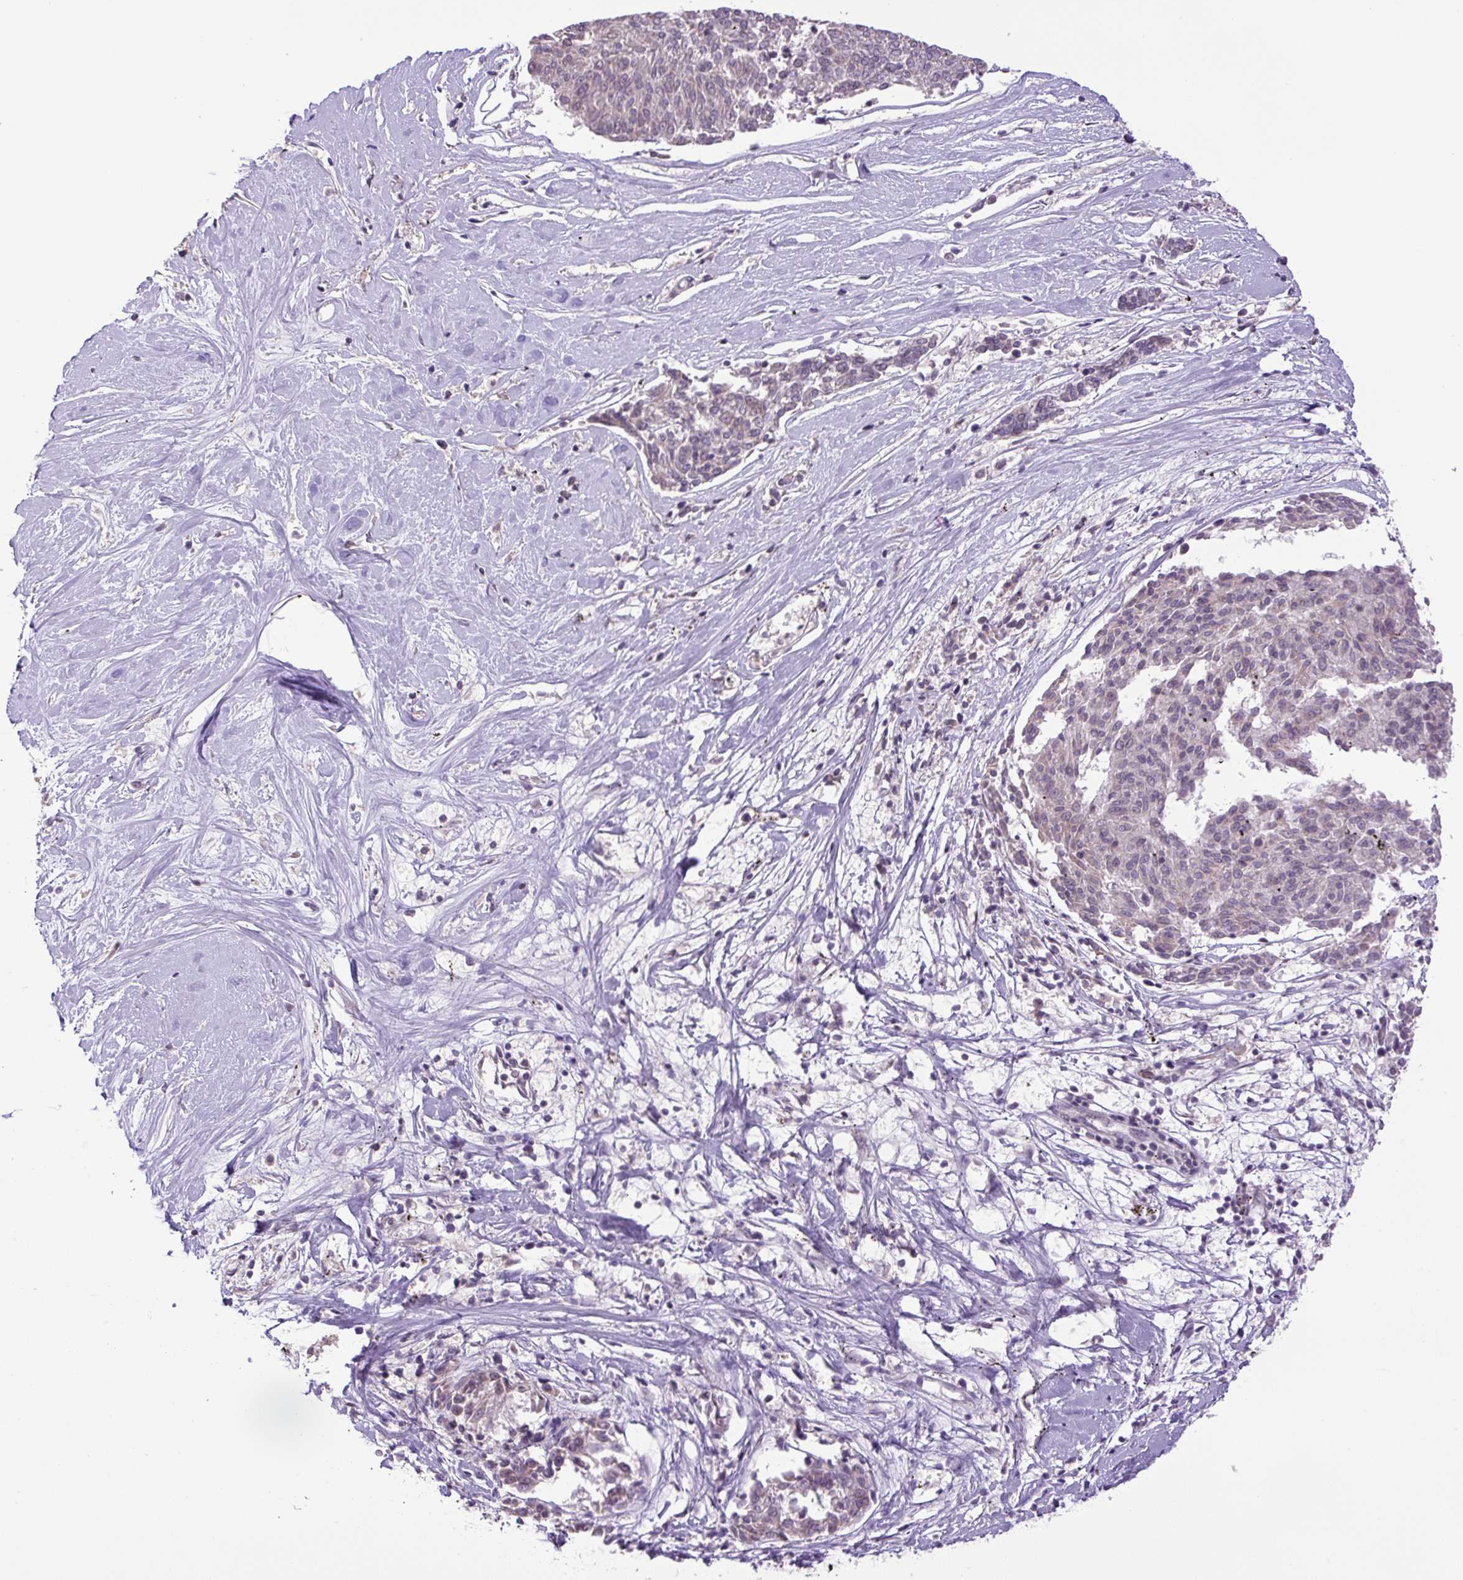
{"staining": {"intensity": "negative", "quantity": "none", "location": "none"}, "tissue": "melanoma", "cell_type": "Tumor cells", "image_type": "cancer", "snomed": [{"axis": "morphology", "description": "Malignant melanoma, NOS"}, {"axis": "topography", "description": "Skin"}], "caption": "Melanoma stained for a protein using immunohistochemistry displays no positivity tumor cells.", "gene": "KPNA1", "patient": {"sex": "female", "age": 72}}